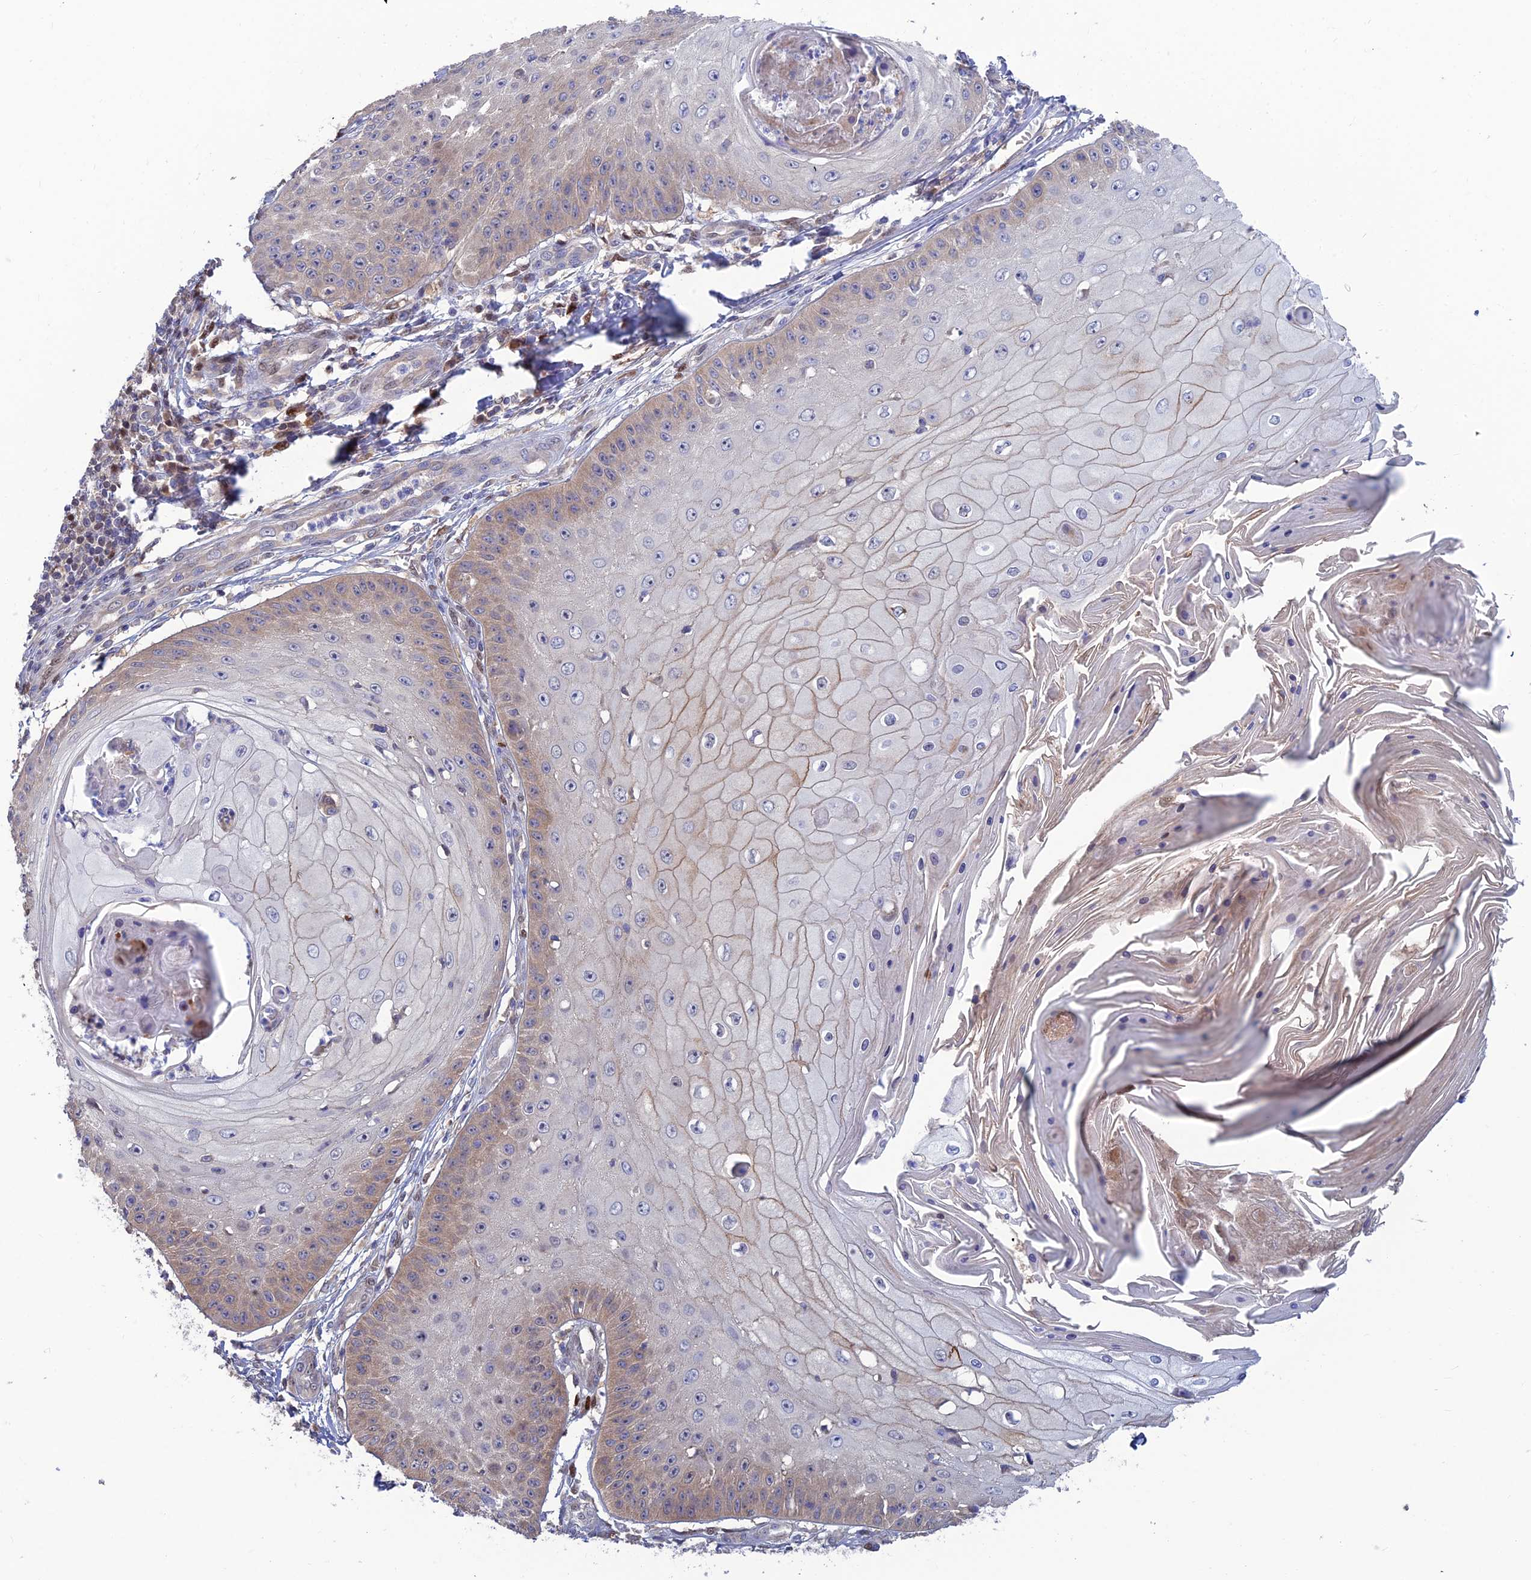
{"staining": {"intensity": "moderate", "quantity": "<25%", "location": "cytoplasmic/membranous"}, "tissue": "skin cancer", "cell_type": "Tumor cells", "image_type": "cancer", "snomed": [{"axis": "morphology", "description": "Squamous cell carcinoma, NOS"}, {"axis": "topography", "description": "Skin"}], "caption": "This histopathology image demonstrates skin cancer stained with immunohistochemistry to label a protein in brown. The cytoplasmic/membranous of tumor cells show moderate positivity for the protein. Nuclei are counter-stained blue.", "gene": "DNPEP", "patient": {"sex": "male", "age": 70}}